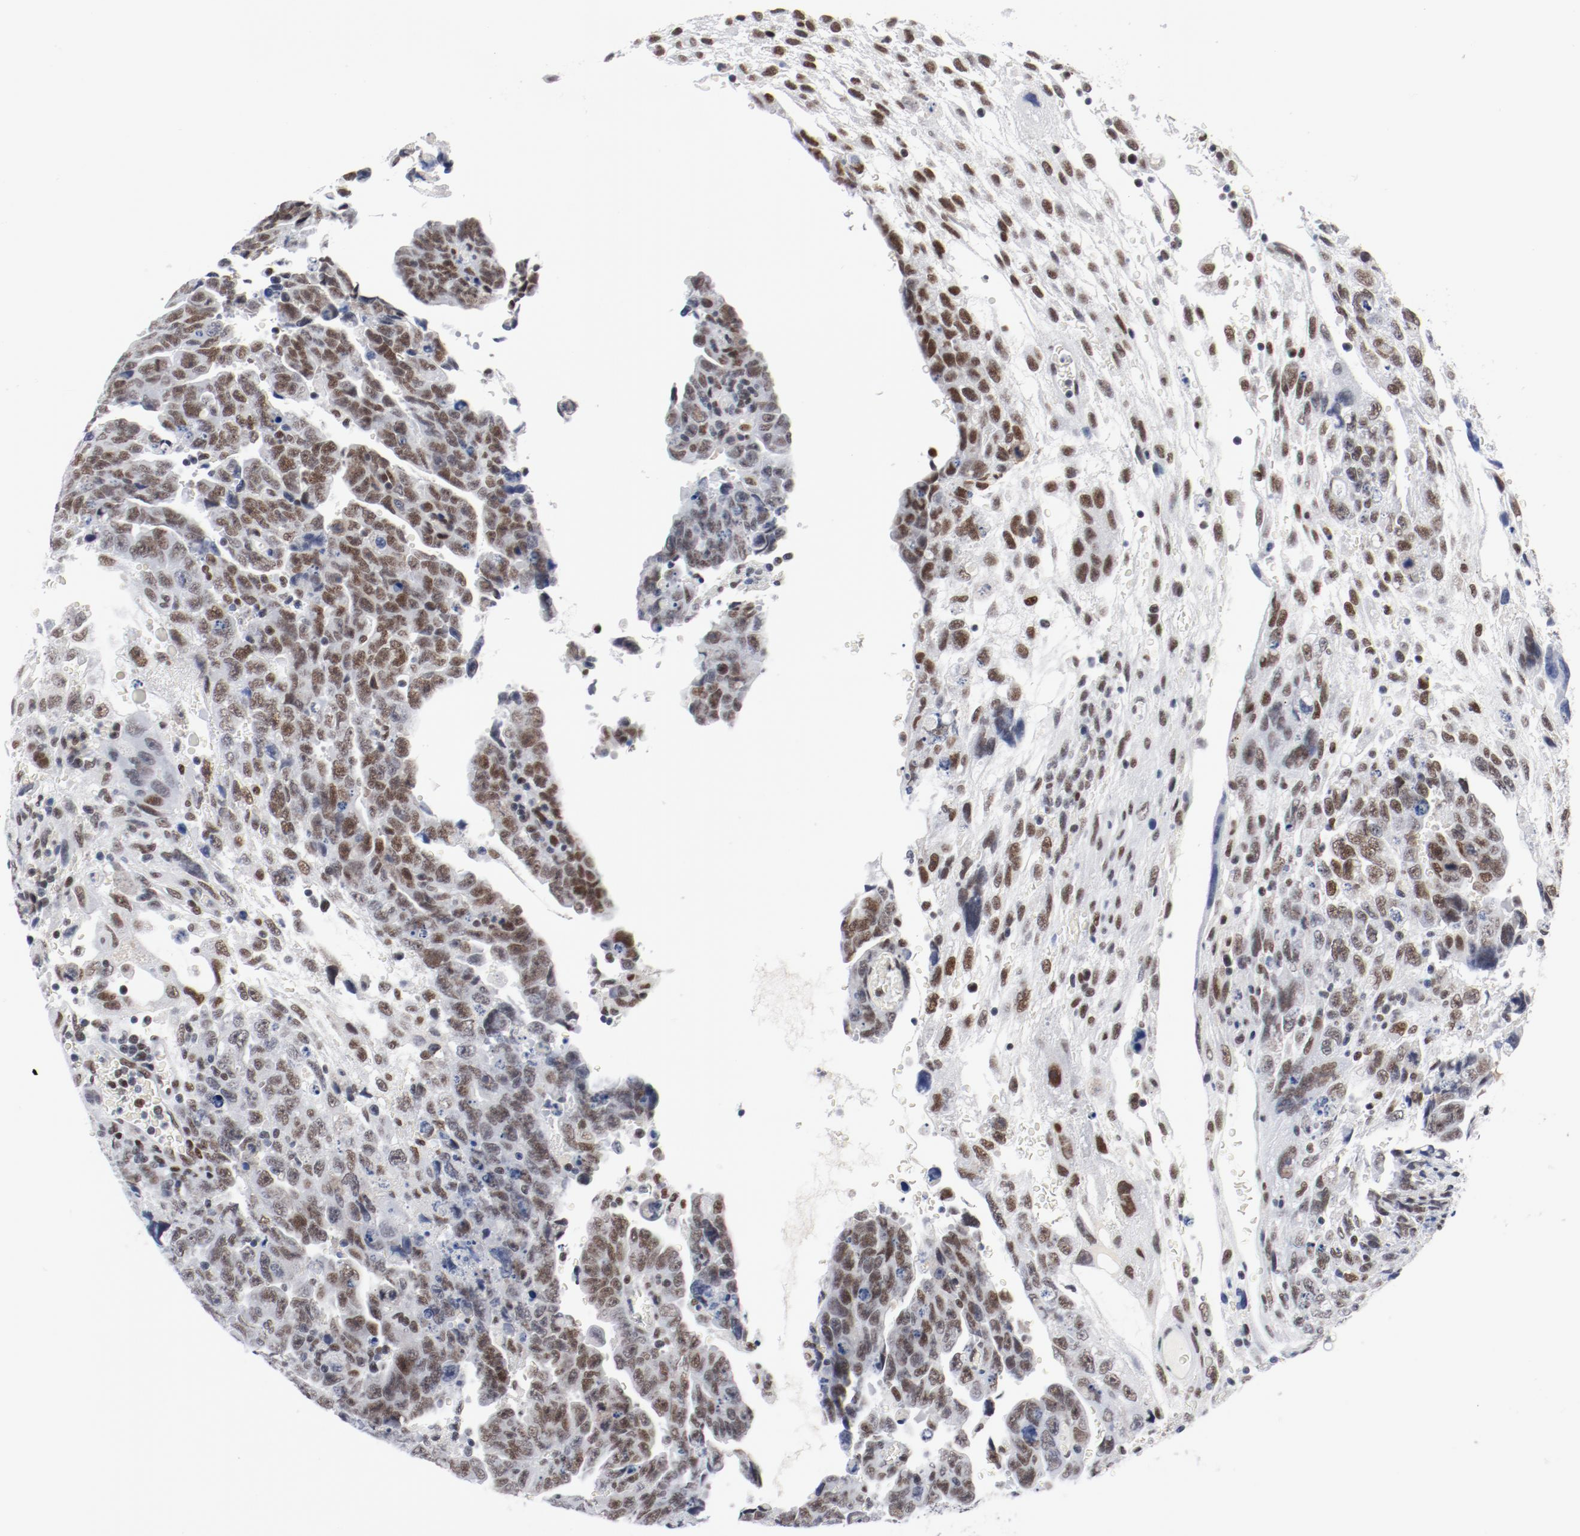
{"staining": {"intensity": "moderate", "quantity": ">75%", "location": "nuclear"}, "tissue": "testis cancer", "cell_type": "Tumor cells", "image_type": "cancer", "snomed": [{"axis": "morphology", "description": "Carcinoma, Embryonal, NOS"}, {"axis": "topography", "description": "Testis"}], "caption": "A photomicrograph of embryonal carcinoma (testis) stained for a protein displays moderate nuclear brown staining in tumor cells.", "gene": "ARNT", "patient": {"sex": "male", "age": 28}}